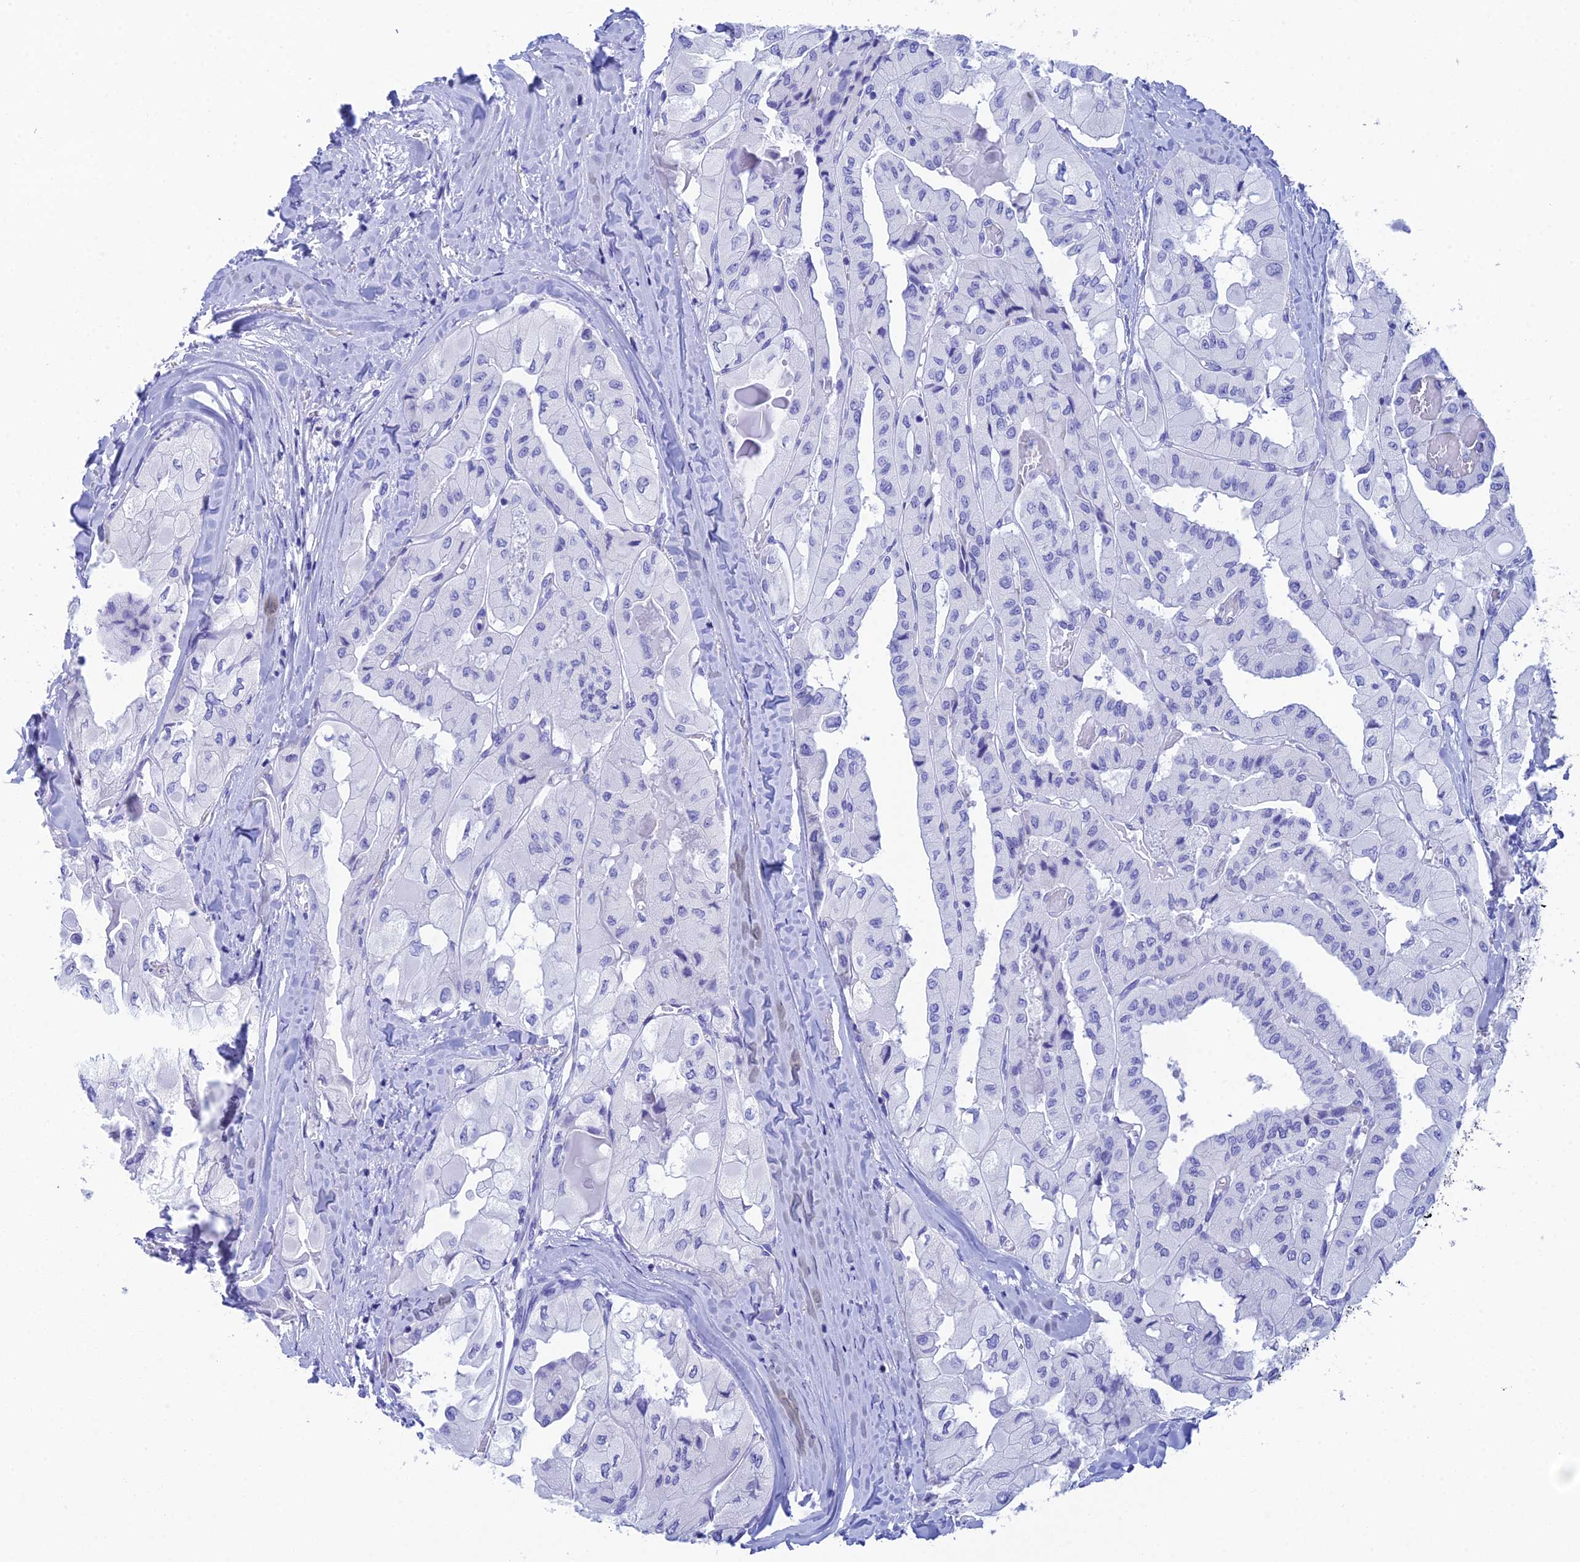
{"staining": {"intensity": "negative", "quantity": "none", "location": "none"}, "tissue": "thyroid cancer", "cell_type": "Tumor cells", "image_type": "cancer", "snomed": [{"axis": "morphology", "description": "Normal tissue, NOS"}, {"axis": "morphology", "description": "Papillary adenocarcinoma, NOS"}, {"axis": "topography", "description": "Thyroid gland"}], "caption": "There is no significant staining in tumor cells of thyroid cancer. The staining was performed using DAB (3,3'-diaminobenzidine) to visualize the protein expression in brown, while the nuclei were stained in blue with hematoxylin (Magnification: 20x).", "gene": "REG1A", "patient": {"sex": "female", "age": 59}}